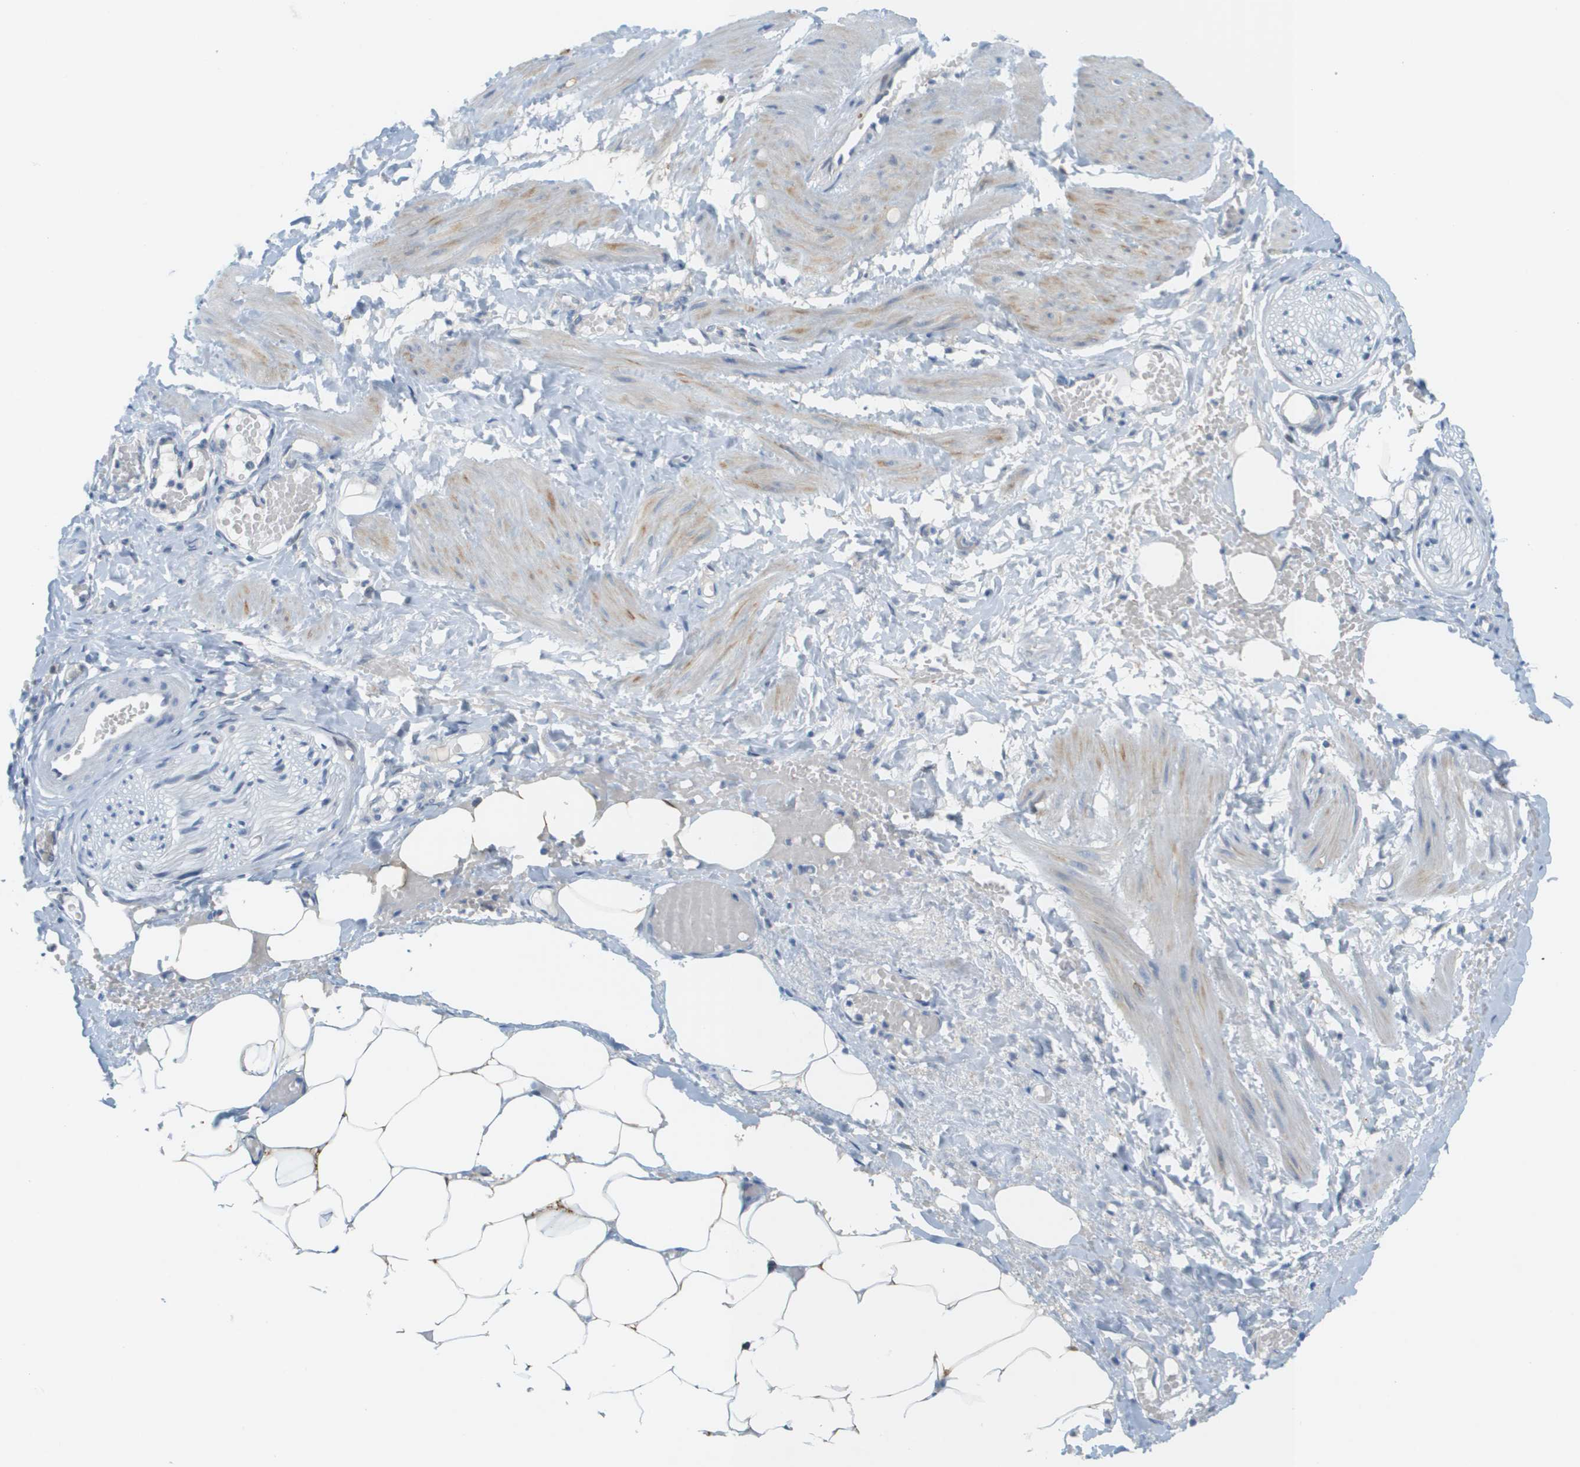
{"staining": {"intensity": "moderate", "quantity": "25%-75%", "location": "cytoplasmic/membranous"}, "tissue": "adipose tissue", "cell_type": "Adipocytes", "image_type": "normal", "snomed": [{"axis": "morphology", "description": "Normal tissue, NOS"}, {"axis": "topography", "description": "Soft tissue"}, {"axis": "topography", "description": "Vascular tissue"}], "caption": "This histopathology image displays benign adipose tissue stained with immunohistochemistry (IHC) to label a protein in brown. The cytoplasmic/membranous of adipocytes show moderate positivity for the protein. Nuclei are counter-stained blue.", "gene": "CUL9", "patient": {"sex": "female", "age": 35}}